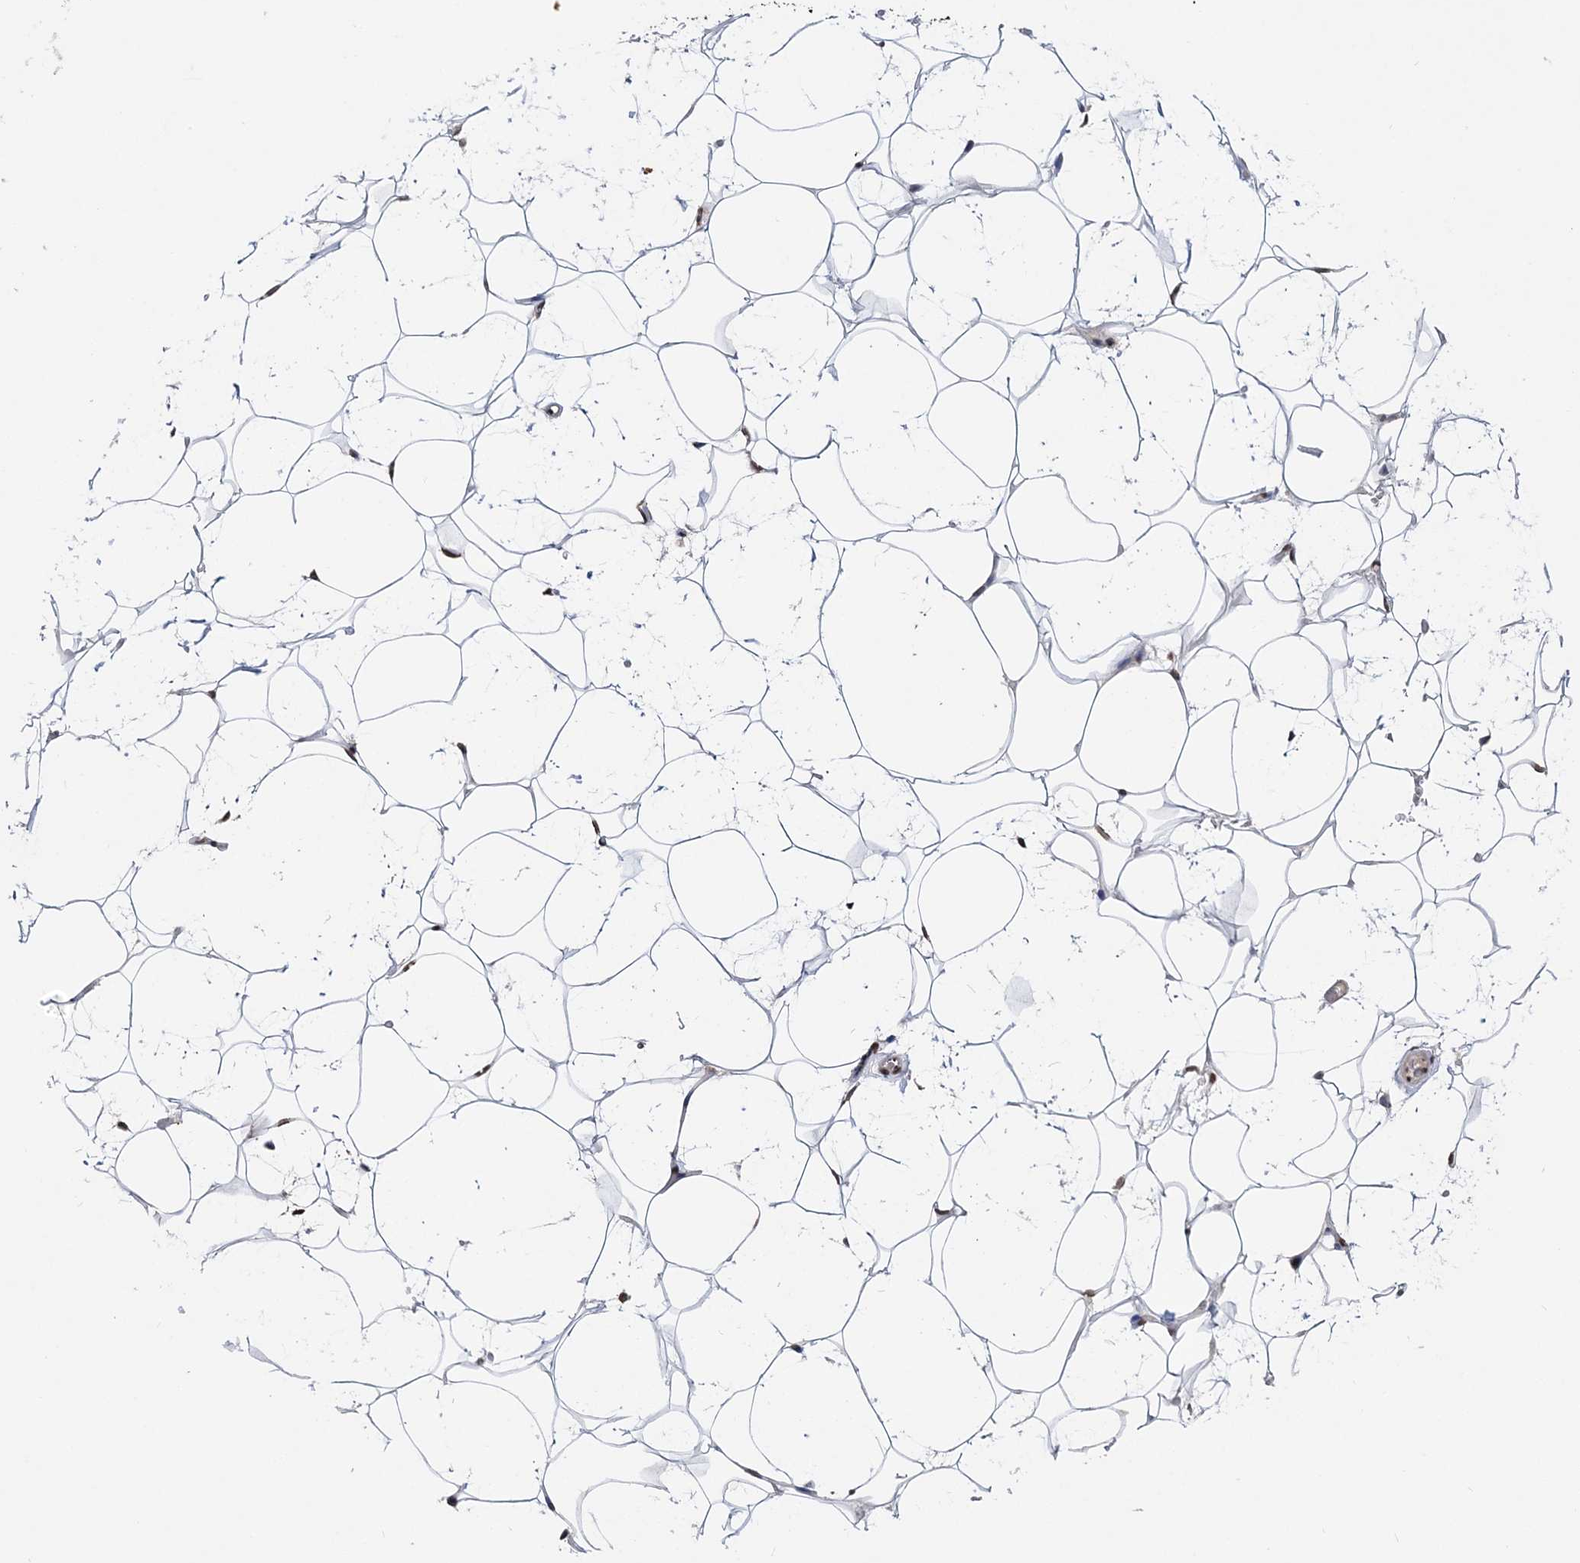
{"staining": {"intensity": "moderate", "quantity": "25%-75%", "location": "nuclear"}, "tissue": "adipose tissue", "cell_type": "Adipocytes", "image_type": "normal", "snomed": [{"axis": "morphology", "description": "Normal tissue, NOS"}, {"axis": "topography", "description": "Breast"}], "caption": "Immunohistochemistry micrograph of normal human adipose tissue stained for a protein (brown), which displays medium levels of moderate nuclear positivity in approximately 25%-75% of adipocytes.", "gene": "SOWAHB", "patient": {"sex": "female", "age": 26}}